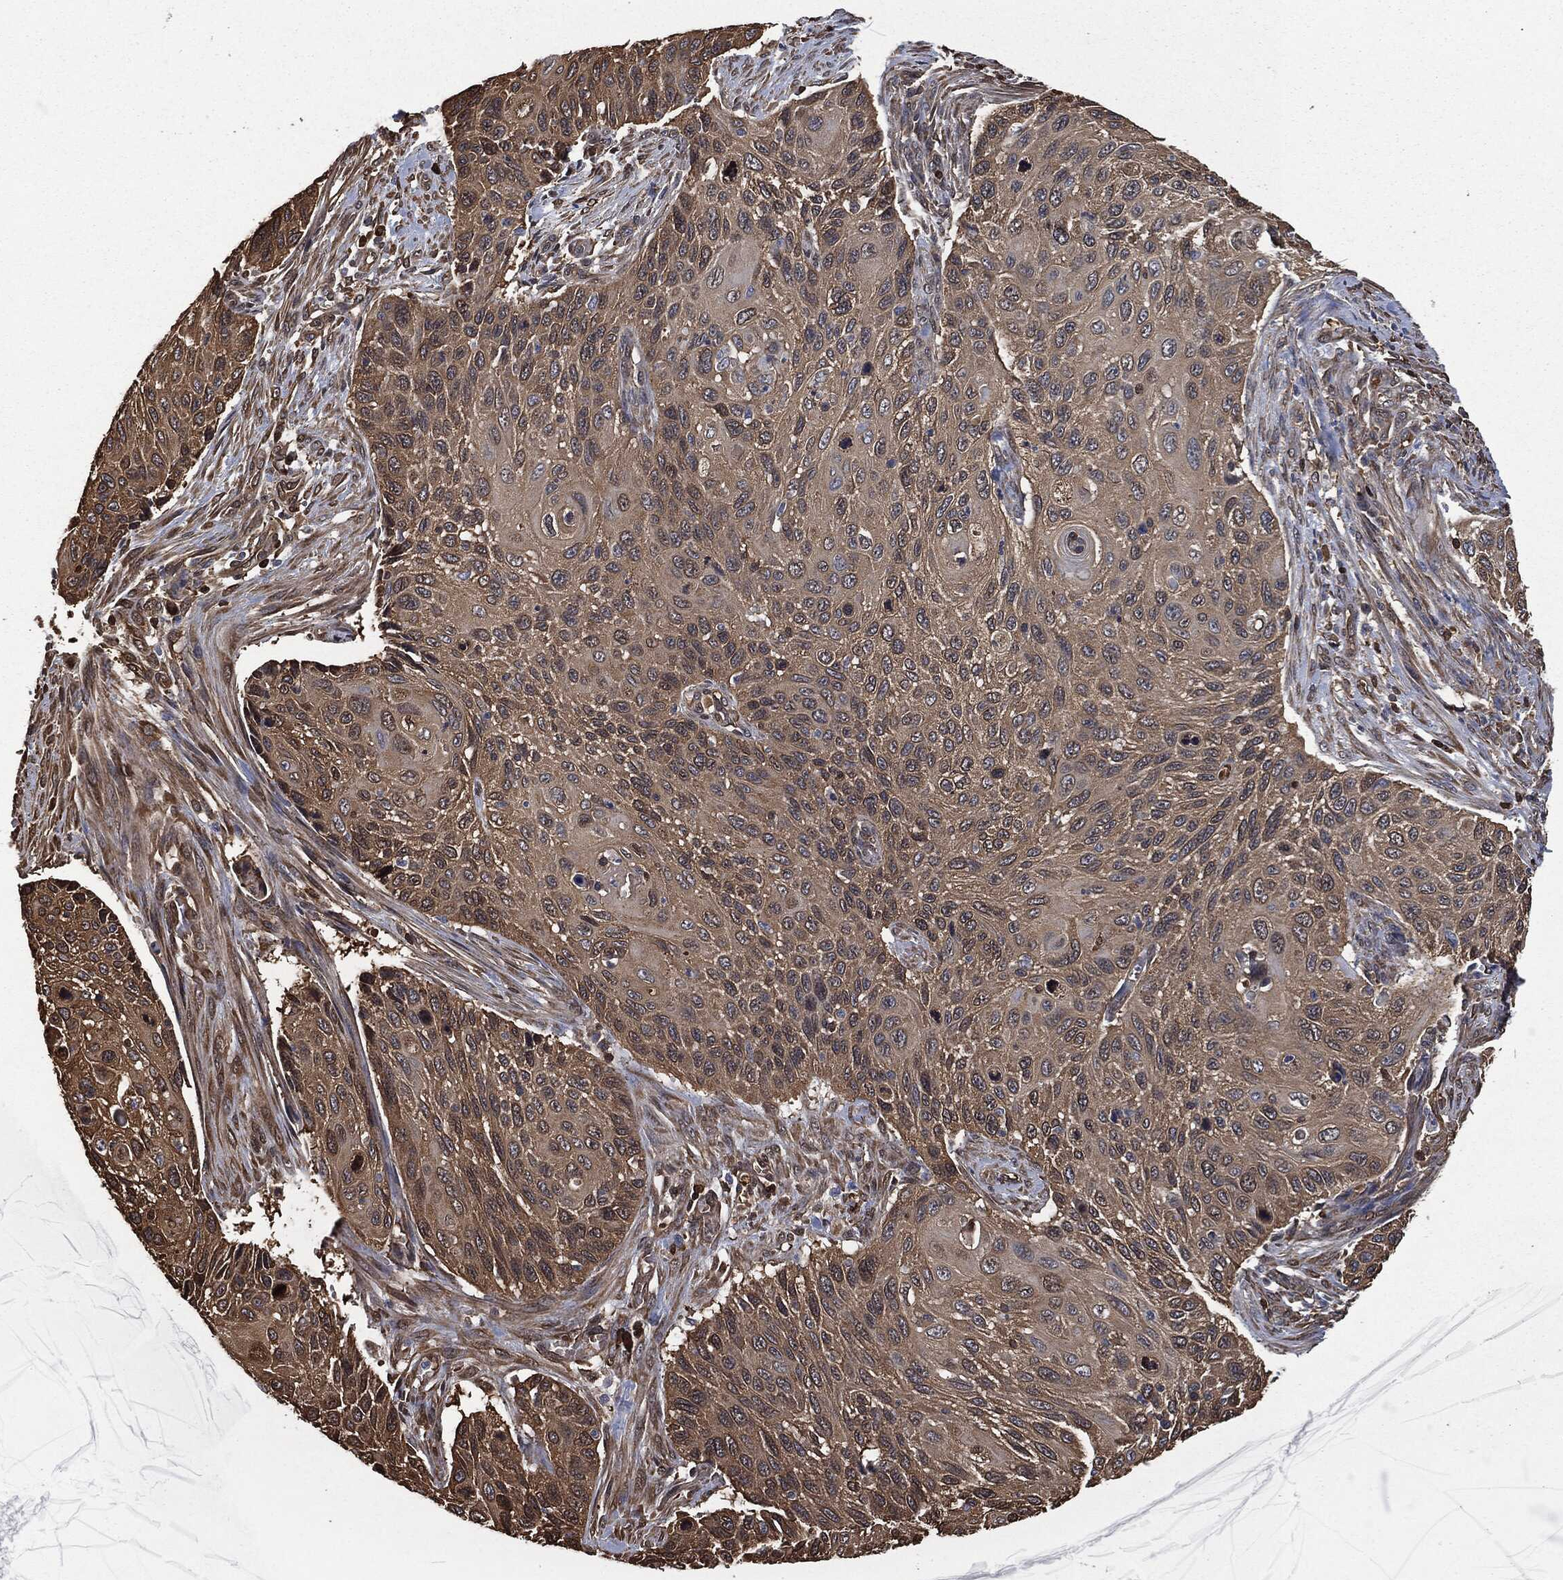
{"staining": {"intensity": "weak", "quantity": ">75%", "location": "cytoplasmic/membranous"}, "tissue": "cervical cancer", "cell_type": "Tumor cells", "image_type": "cancer", "snomed": [{"axis": "morphology", "description": "Squamous cell carcinoma, NOS"}, {"axis": "topography", "description": "Cervix"}], "caption": "DAB immunohistochemical staining of human cervical cancer (squamous cell carcinoma) displays weak cytoplasmic/membranous protein expression in approximately >75% of tumor cells.", "gene": "PRDX4", "patient": {"sex": "female", "age": 70}}